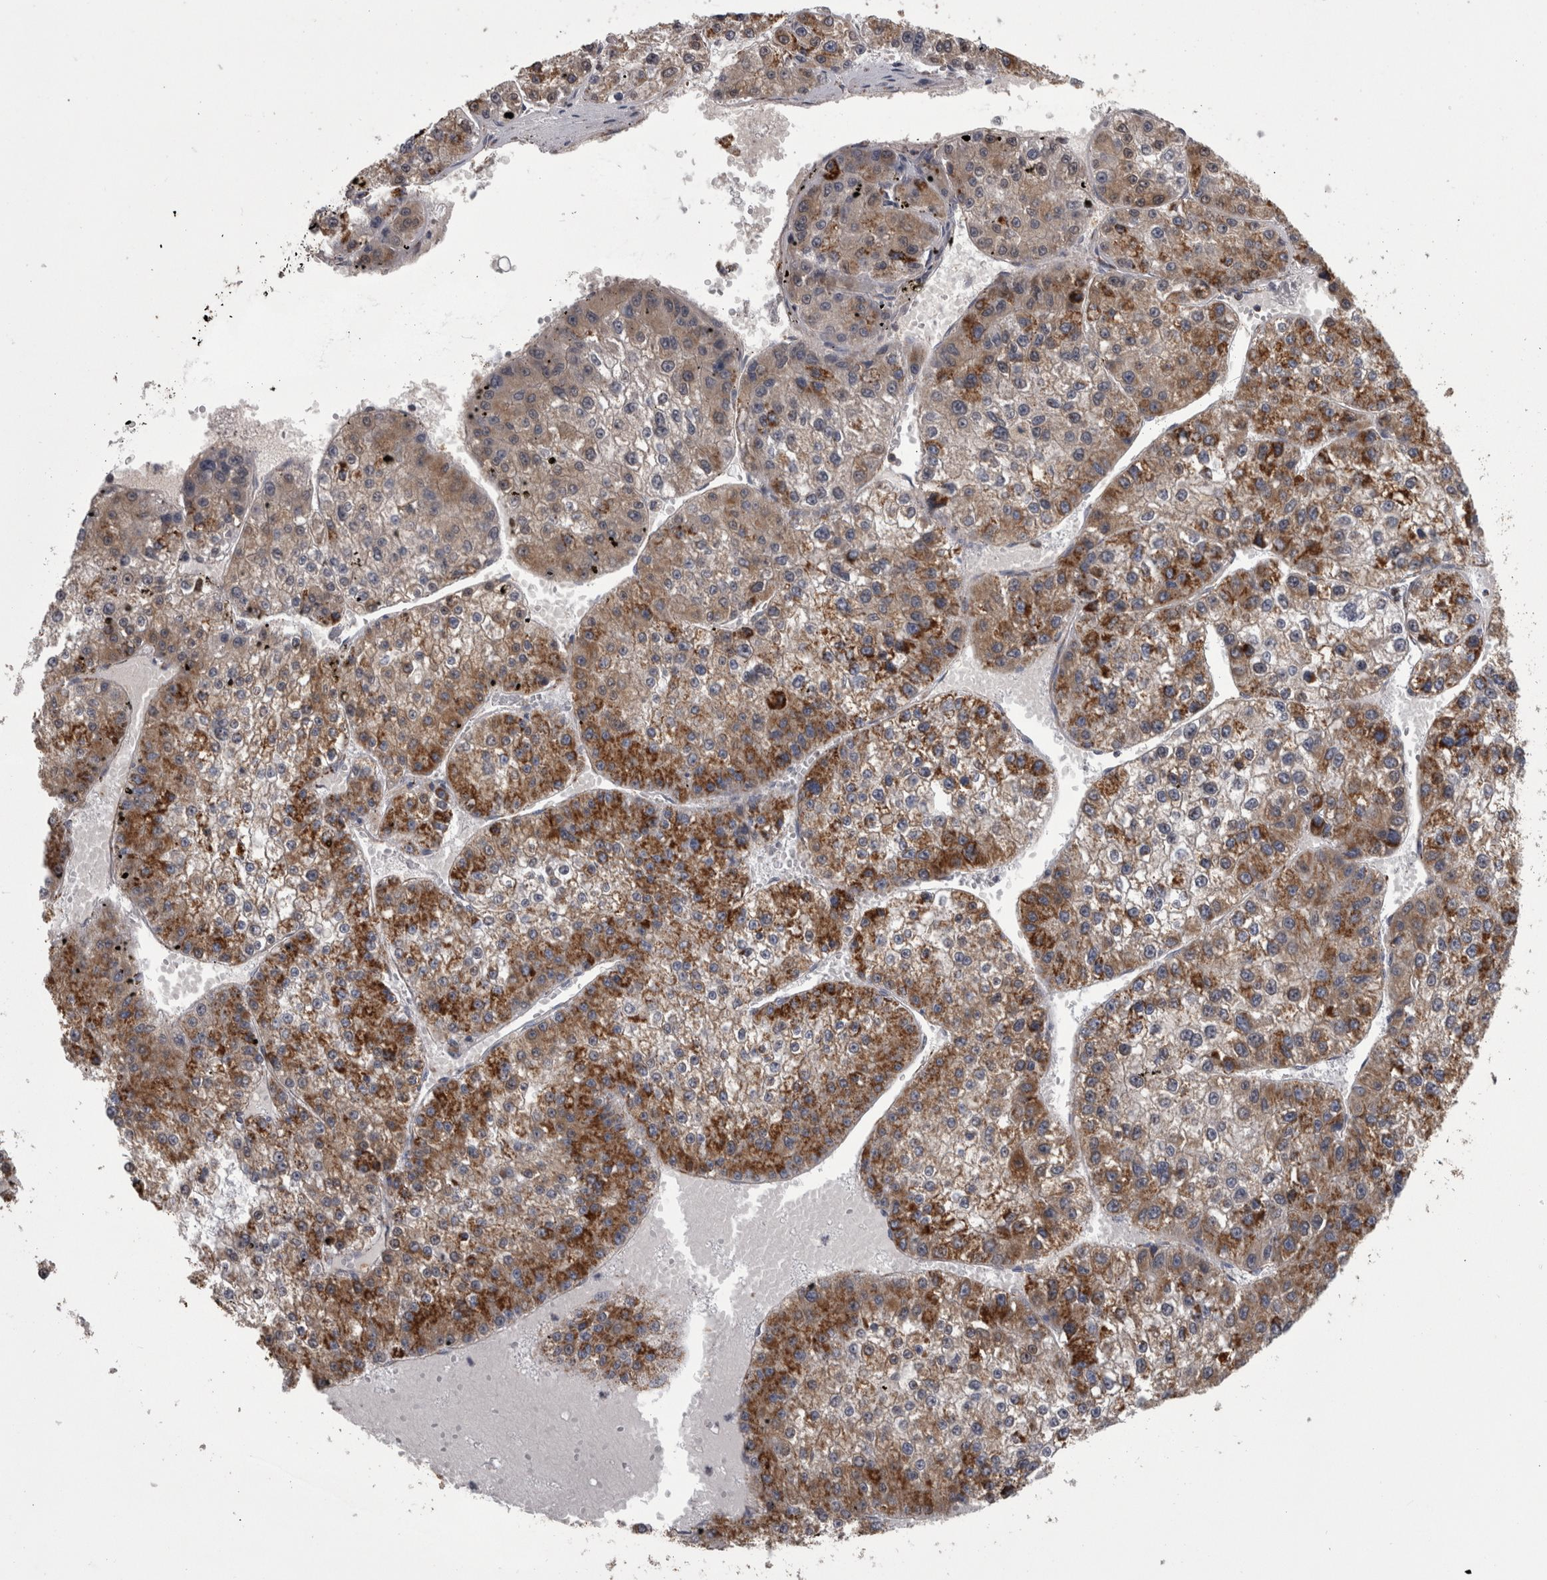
{"staining": {"intensity": "moderate", "quantity": "25%-75%", "location": "cytoplasmic/membranous"}, "tissue": "liver cancer", "cell_type": "Tumor cells", "image_type": "cancer", "snomed": [{"axis": "morphology", "description": "Carcinoma, Hepatocellular, NOS"}, {"axis": "topography", "description": "Liver"}], "caption": "A photomicrograph of liver hepatocellular carcinoma stained for a protein reveals moderate cytoplasmic/membranous brown staining in tumor cells.", "gene": "MDH2", "patient": {"sex": "female", "age": 73}}